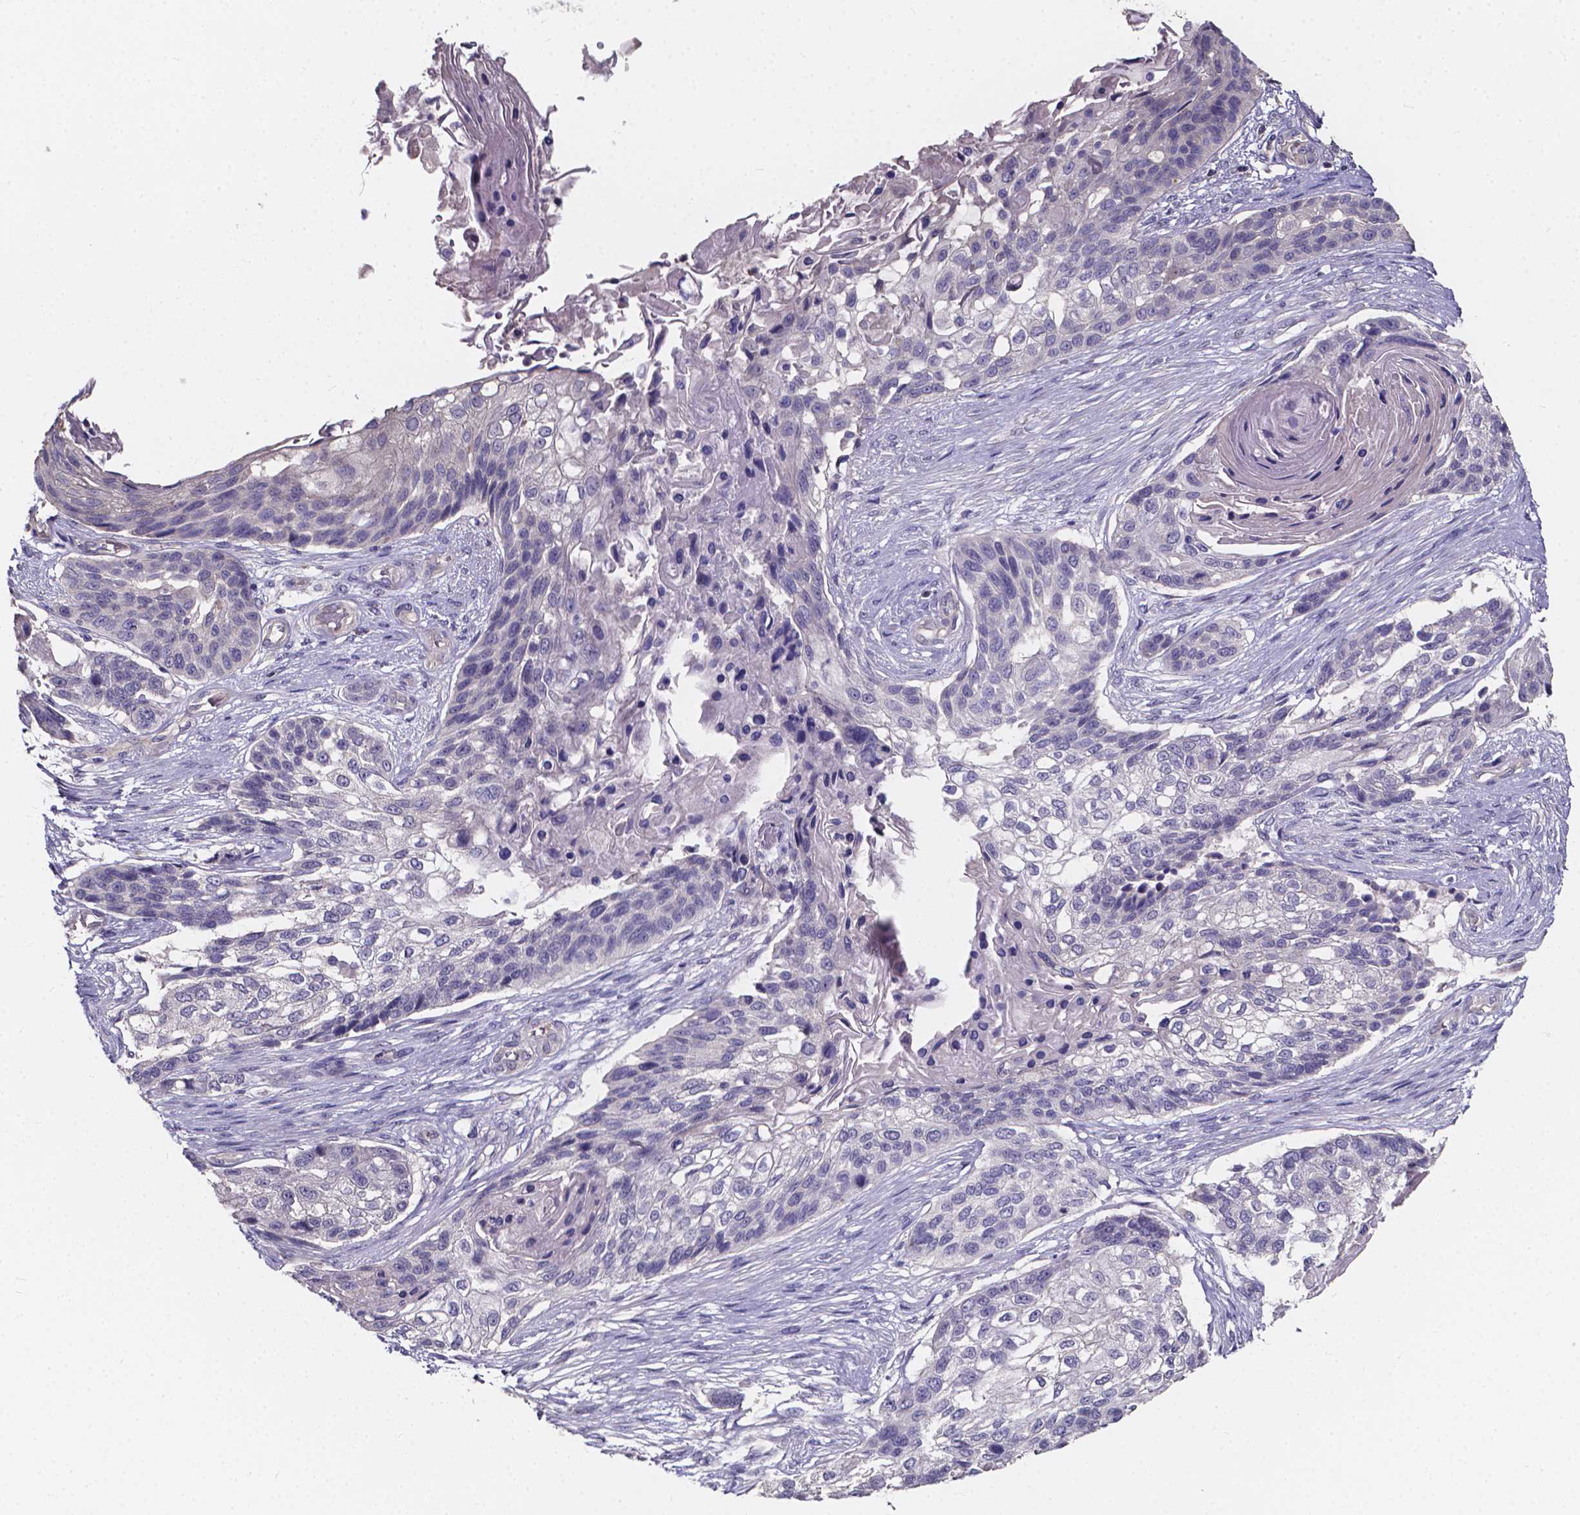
{"staining": {"intensity": "negative", "quantity": "none", "location": "none"}, "tissue": "lung cancer", "cell_type": "Tumor cells", "image_type": "cancer", "snomed": [{"axis": "morphology", "description": "Squamous cell carcinoma, NOS"}, {"axis": "topography", "description": "Lung"}], "caption": "This is a micrograph of immunohistochemistry (IHC) staining of lung squamous cell carcinoma, which shows no expression in tumor cells. (DAB (3,3'-diaminobenzidine) IHC with hematoxylin counter stain).", "gene": "THEMIS", "patient": {"sex": "male", "age": 69}}